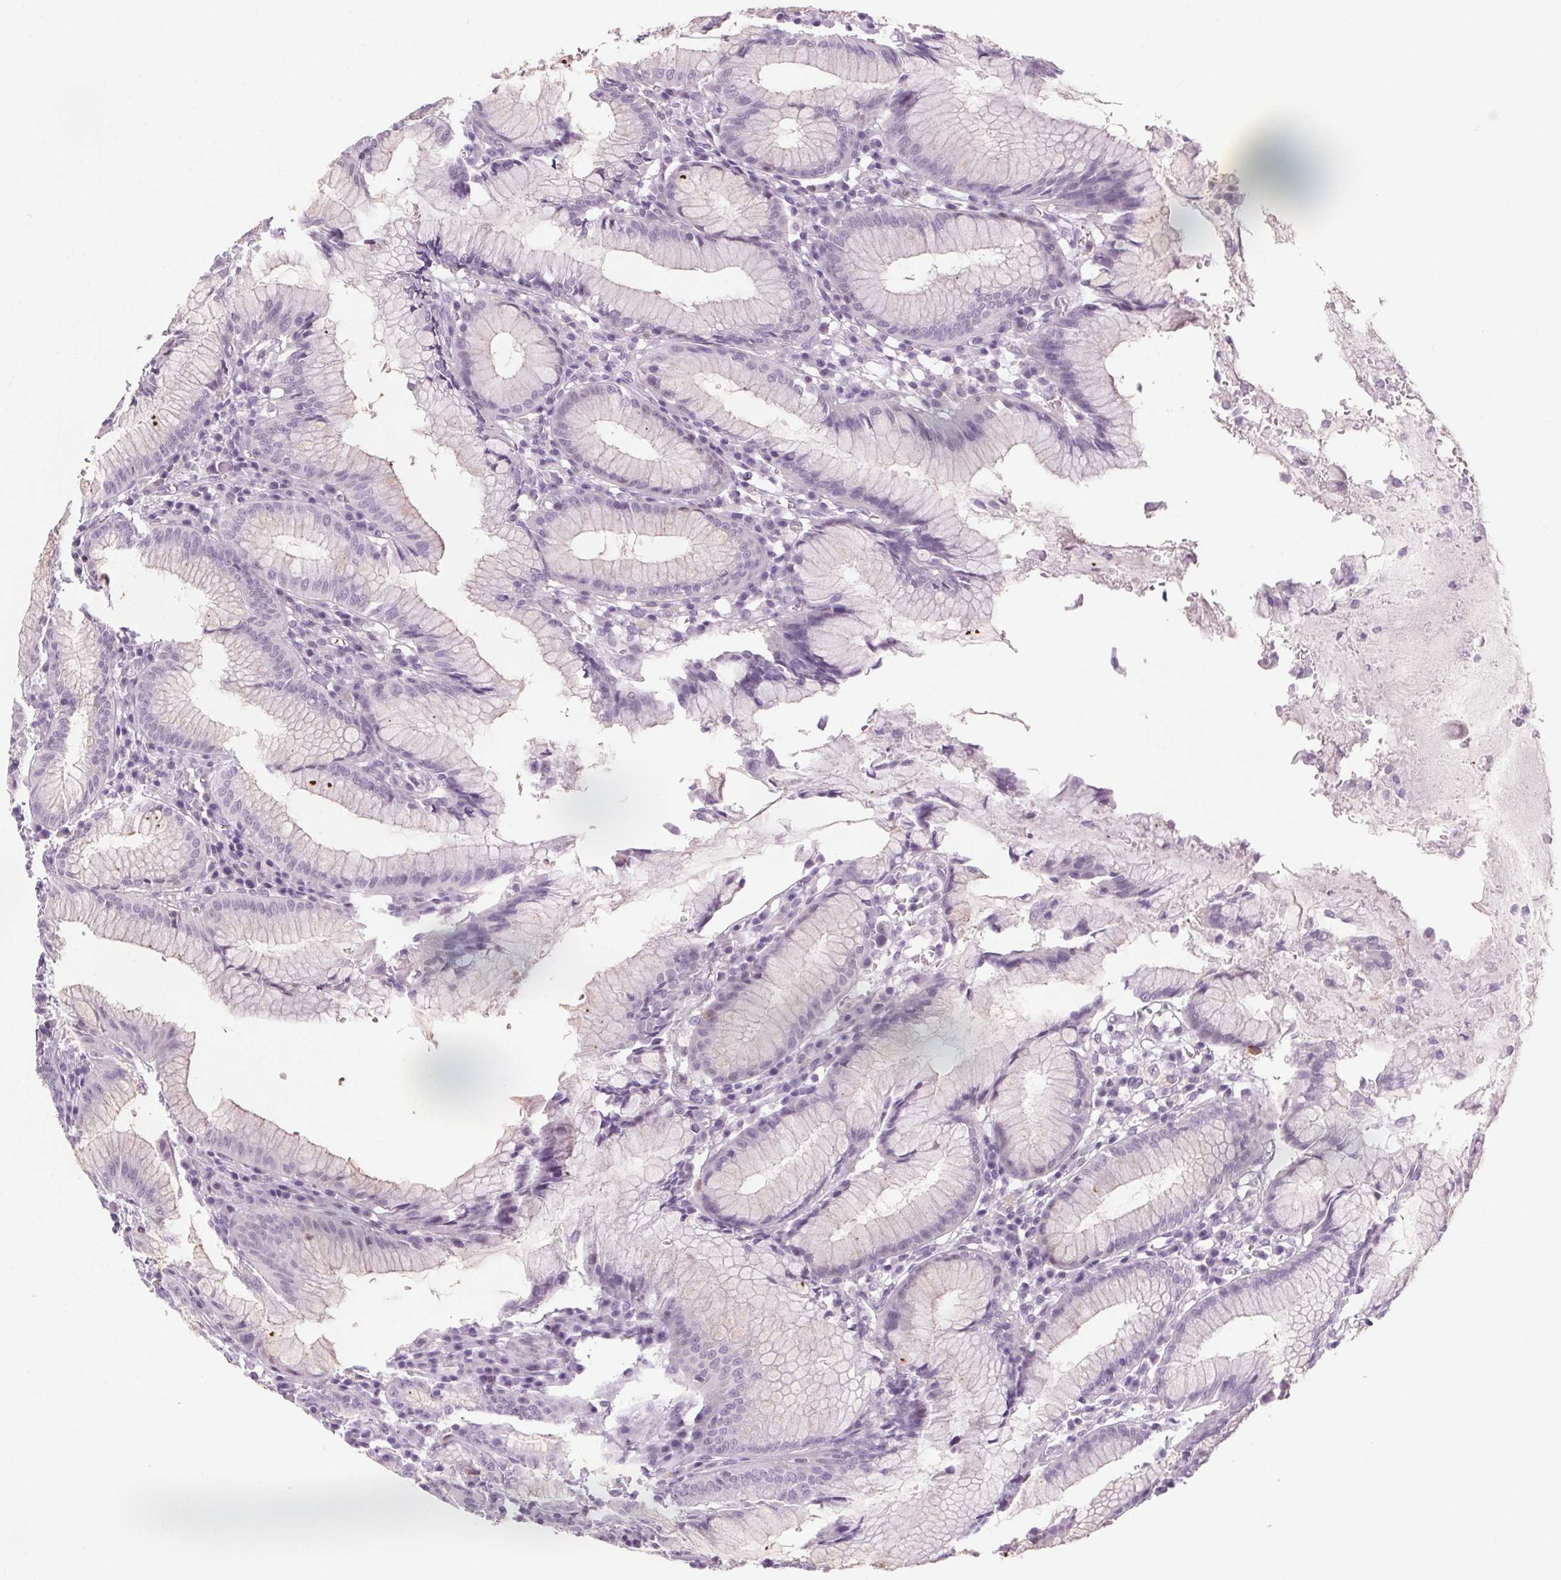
{"staining": {"intensity": "weak", "quantity": "<25%", "location": "cytoplasmic/membranous"}, "tissue": "stomach", "cell_type": "Glandular cells", "image_type": "normal", "snomed": [{"axis": "morphology", "description": "Normal tissue, NOS"}, {"axis": "topography", "description": "Stomach"}], "caption": "The immunohistochemistry histopathology image has no significant positivity in glandular cells of stomach.", "gene": "SLC6A19", "patient": {"sex": "male", "age": 55}}